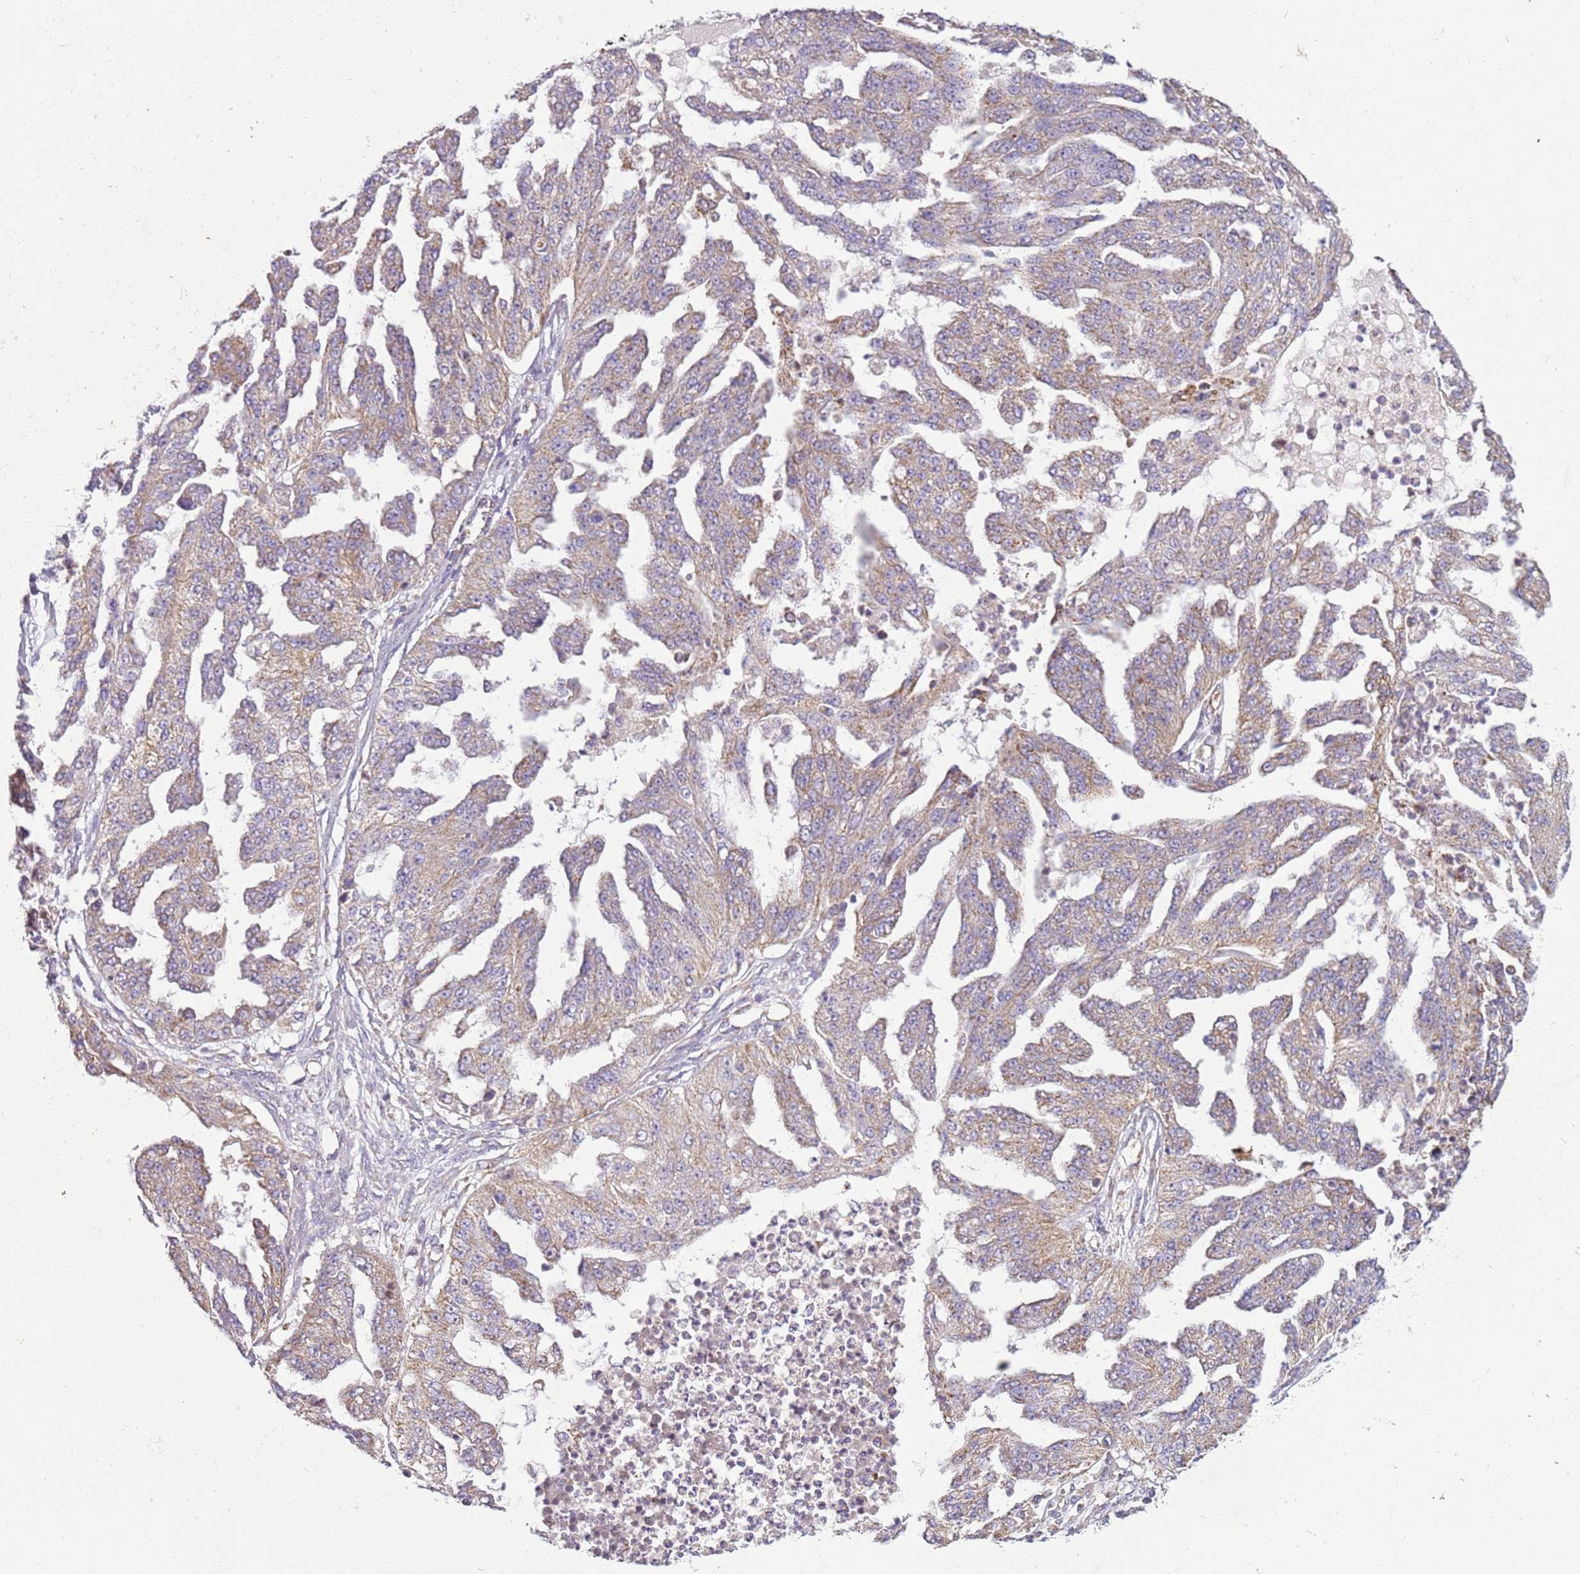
{"staining": {"intensity": "weak", "quantity": ">75%", "location": "cytoplasmic/membranous"}, "tissue": "ovarian cancer", "cell_type": "Tumor cells", "image_type": "cancer", "snomed": [{"axis": "morphology", "description": "Cystadenocarcinoma, serous, NOS"}, {"axis": "topography", "description": "Ovary"}], "caption": "A brown stain labels weak cytoplasmic/membranous expression of a protein in human ovarian cancer (serous cystadenocarcinoma) tumor cells.", "gene": "TMEM200C", "patient": {"sex": "female", "age": 58}}